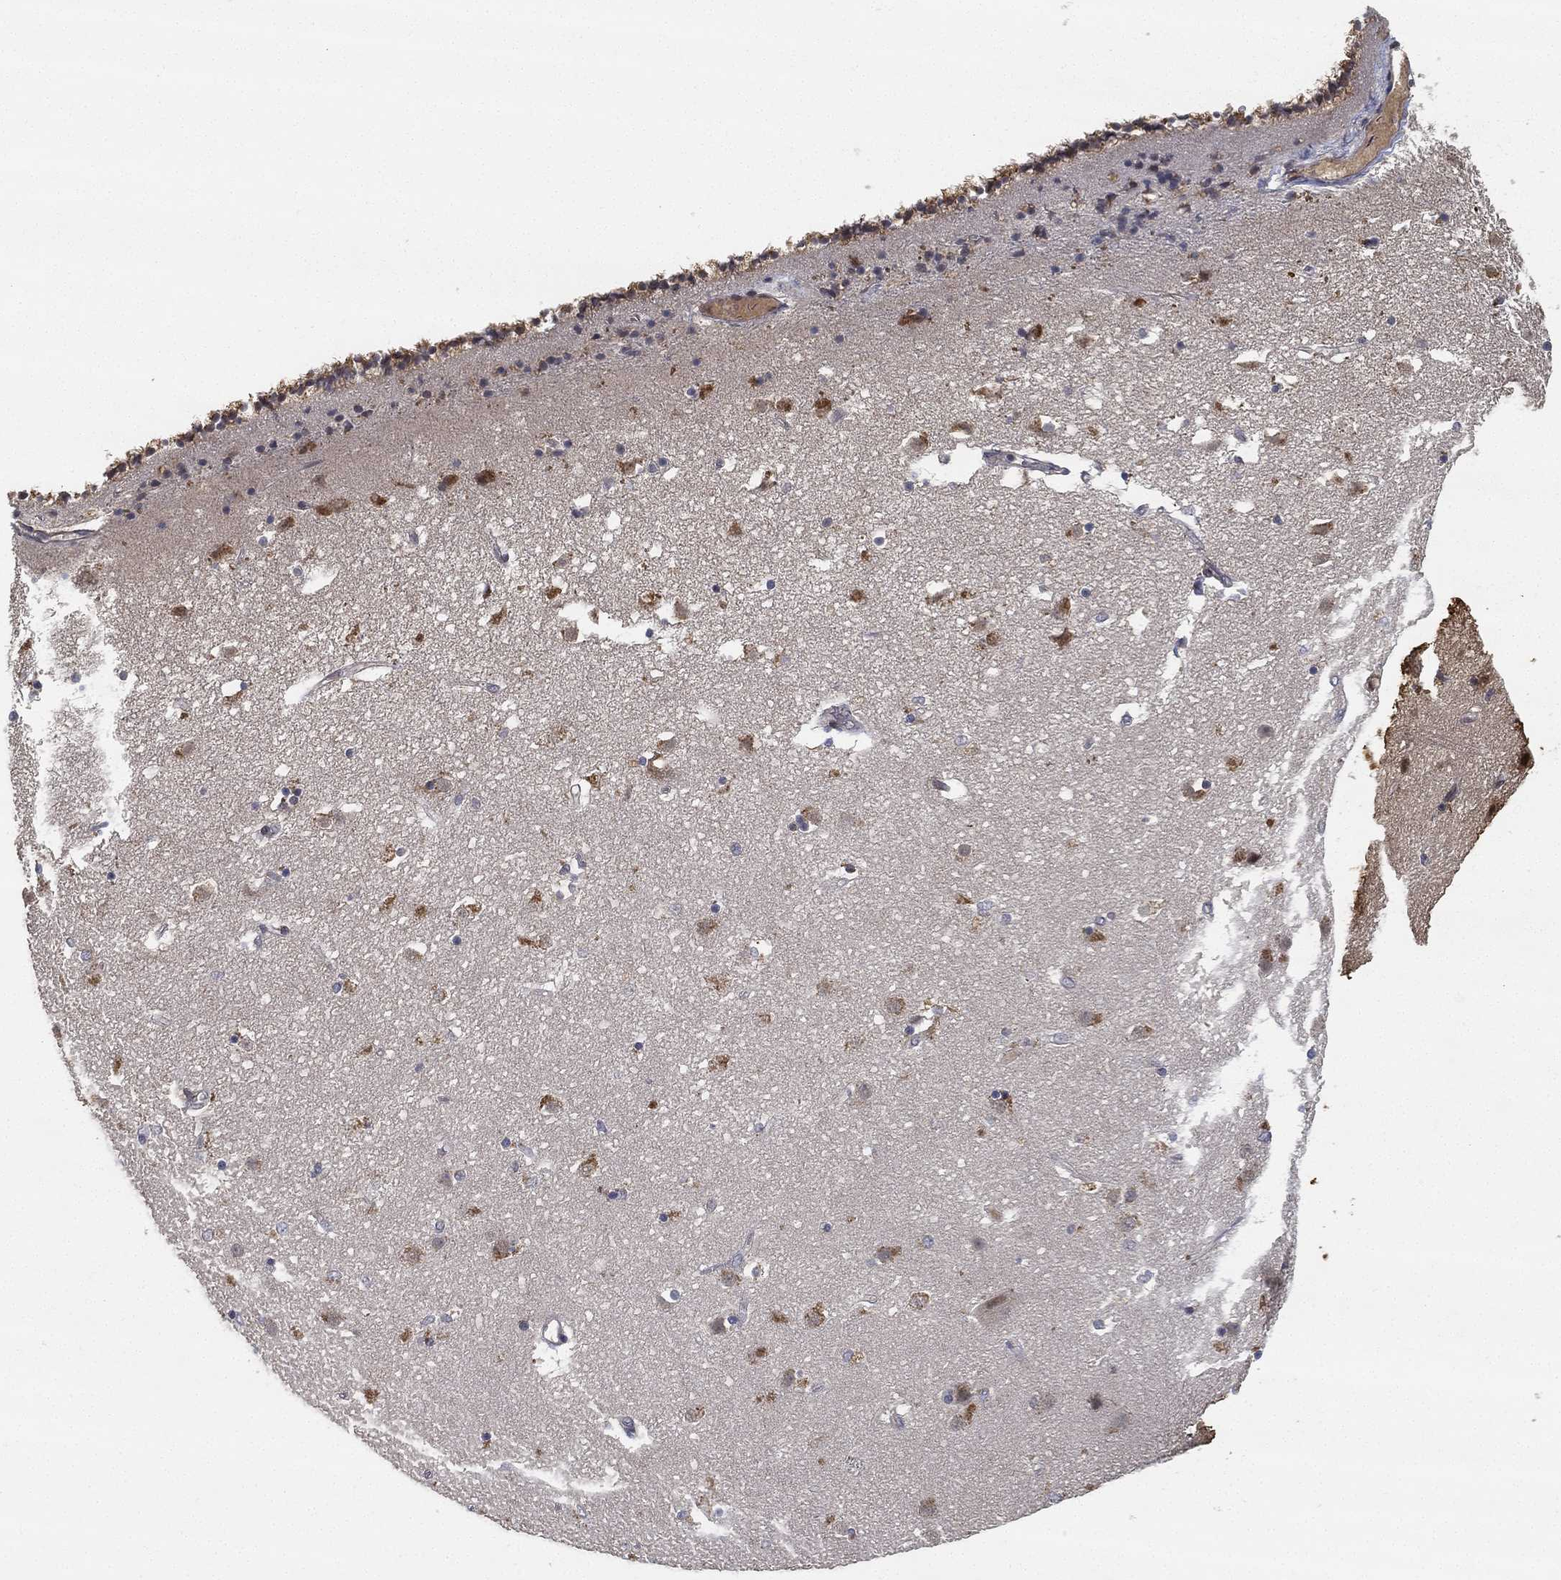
{"staining": {"intensity": "negative", "quantity": "none", "location": "none"}, "tissue": "caudate", "cell_type": "Glial cells", "image_type": "normal", "snomed": [{"axis": "morphology", "description": "Normal tissue, NOS"}, {"axis": "topography", "description": "Lateral ventricle wall"}], "caption": "This is an immunohistochemistry (IHC) image of normal caudate. There is no expression in glial cells.", "gene": "CFAP251", "patient": {"sex": "female", "age": 71}}